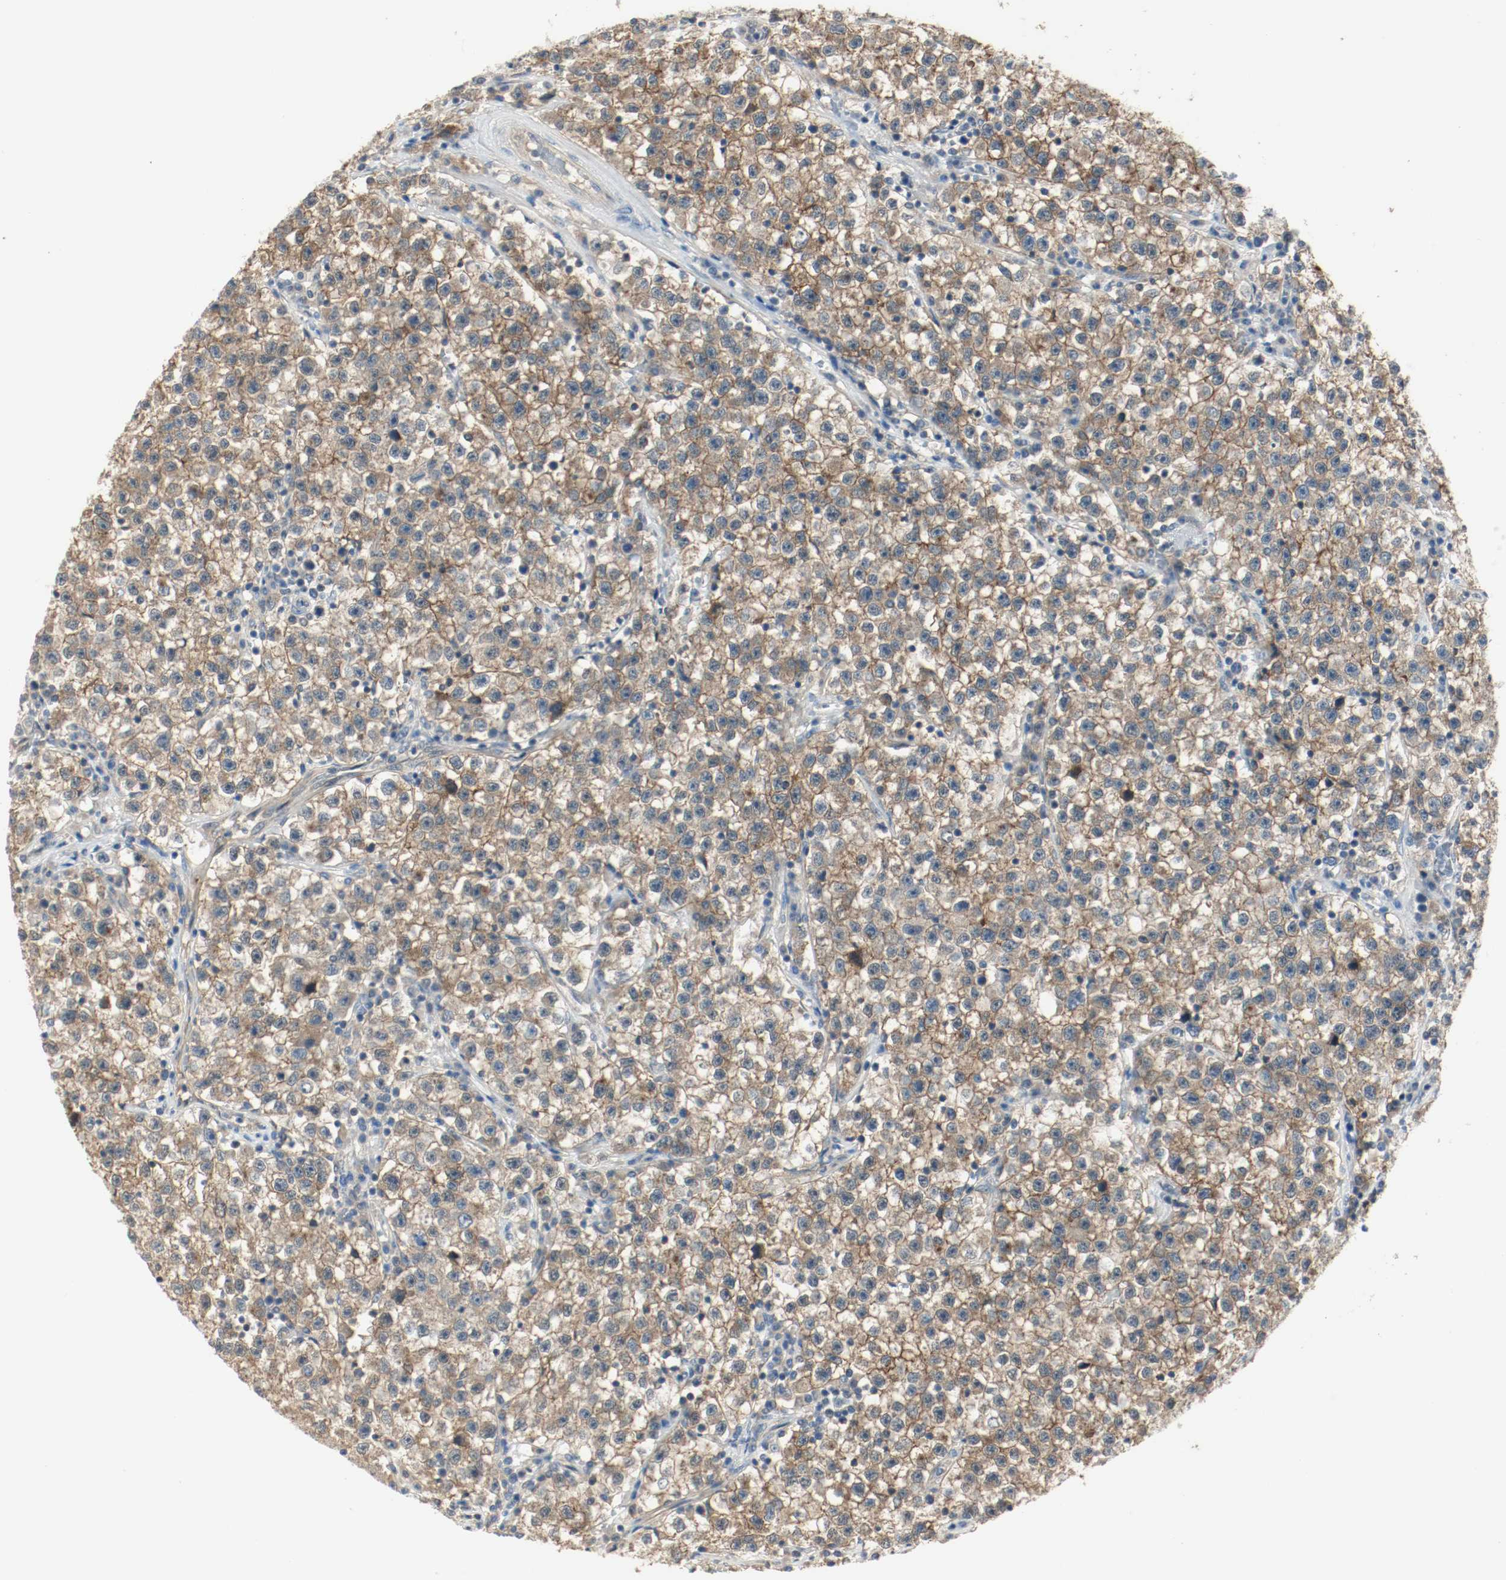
{"staining": {"intensity": "moderate", "quantity": ">75%", "location": "cytoplasmic/membranous"}, "tissue": "testis cancer", "cell_type": "Tumor cells", "image_type": "cancer", "snomed": [{"axis": "morphology", "description": "Seminoma, NOS"}, {"axis": "topography", "description": "Testis"}], "caption": "Human testis seminoma stained for a protein (brown) reveals moderate cytoplasmic/membranous positive expression in approximately >75% of tumor cells.", "gene": "MELTF", "patient": {"sex": "male", "age": 22}}